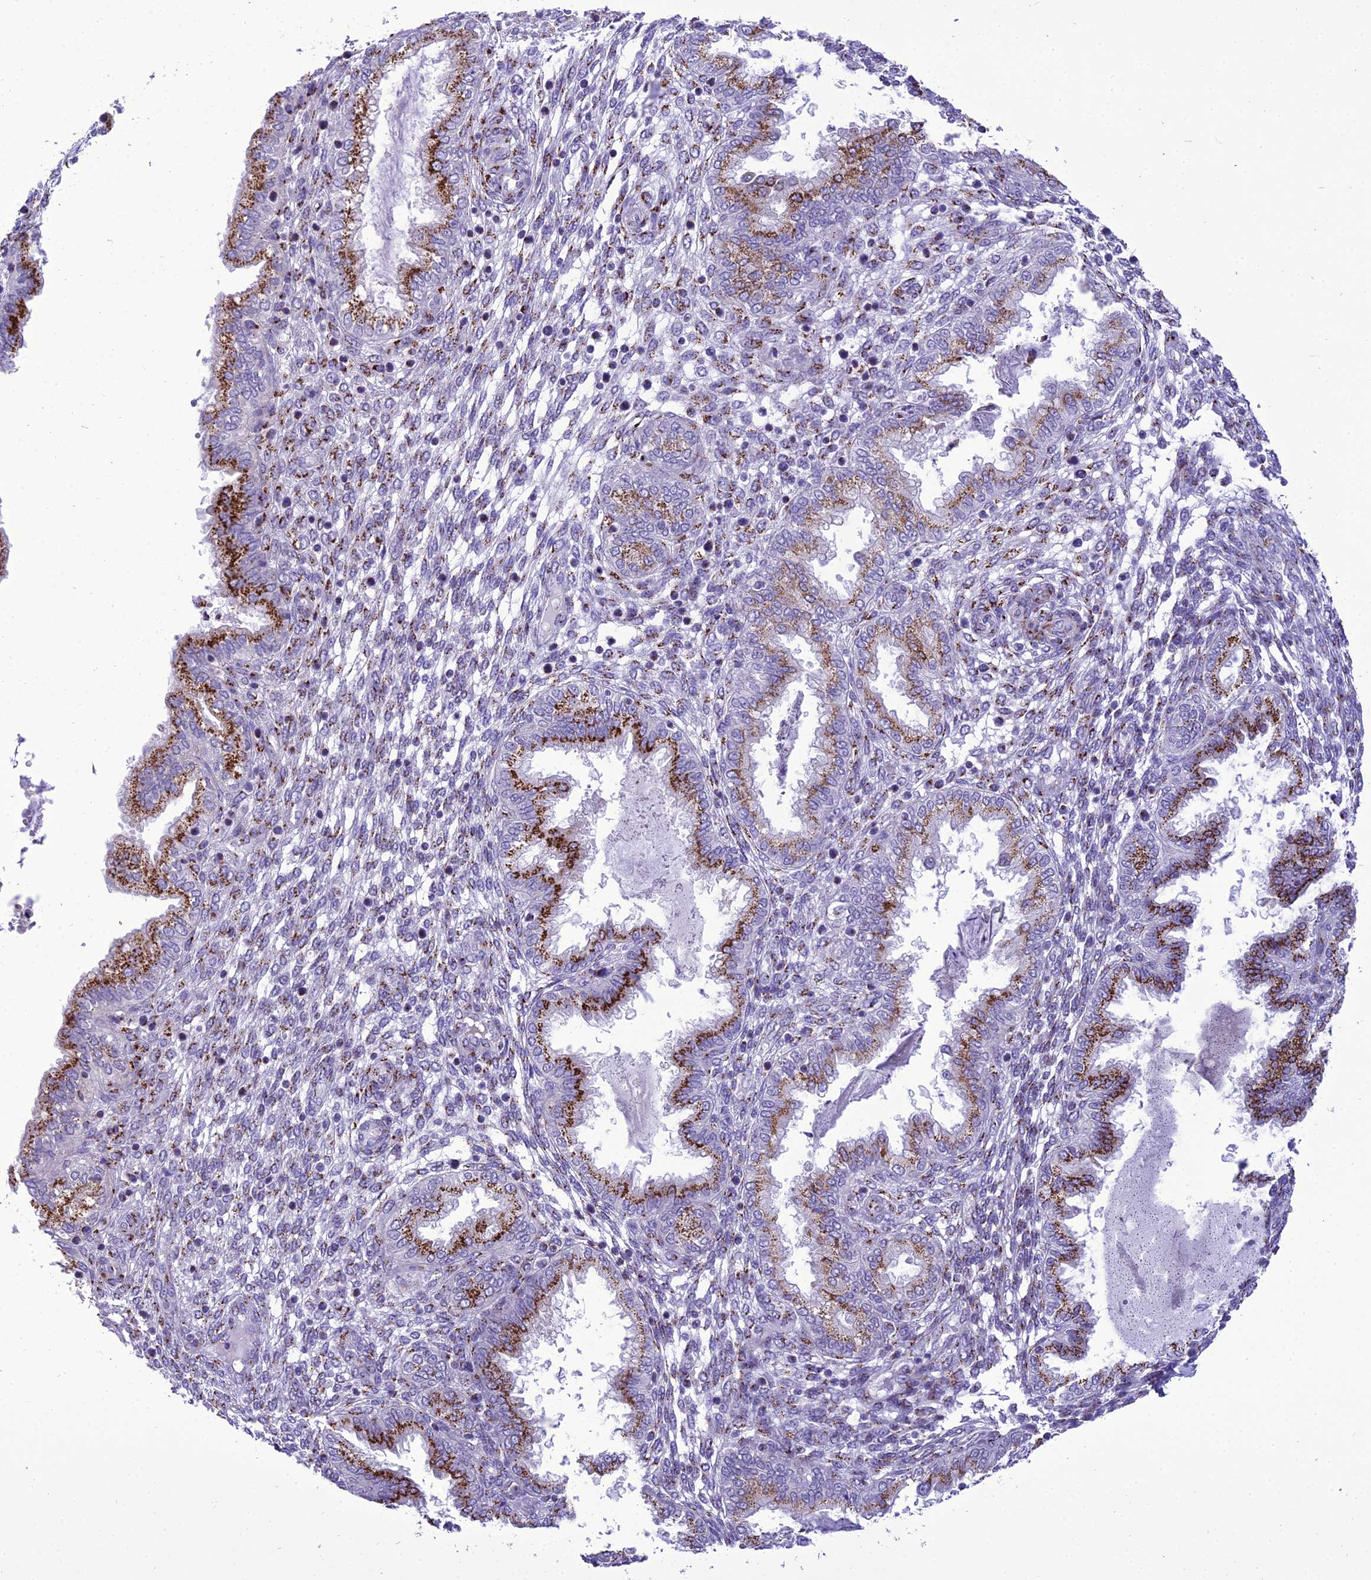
{"staining": {"intensity": "moderate", "quantity": "25%-75%", "location": "cytoplasmic/membranous"}, "tissue": "endometrium", "cell_type": "Cells in endometrial stroma", "image_type": "normal", "snomed": [{"axis": "morphology", "description": "Normal tissue, NOS"}, {"axis": "topography", "description": "Endometrium"}], "caption": "Cells in endometrial stroma show medium levels of moderate cytoplasmic/membranous staining in about 25%-75% of cells in unremarkable endometrium.", "gene": "GOLM2", "patient": {"sex": "female", "age": 33}}